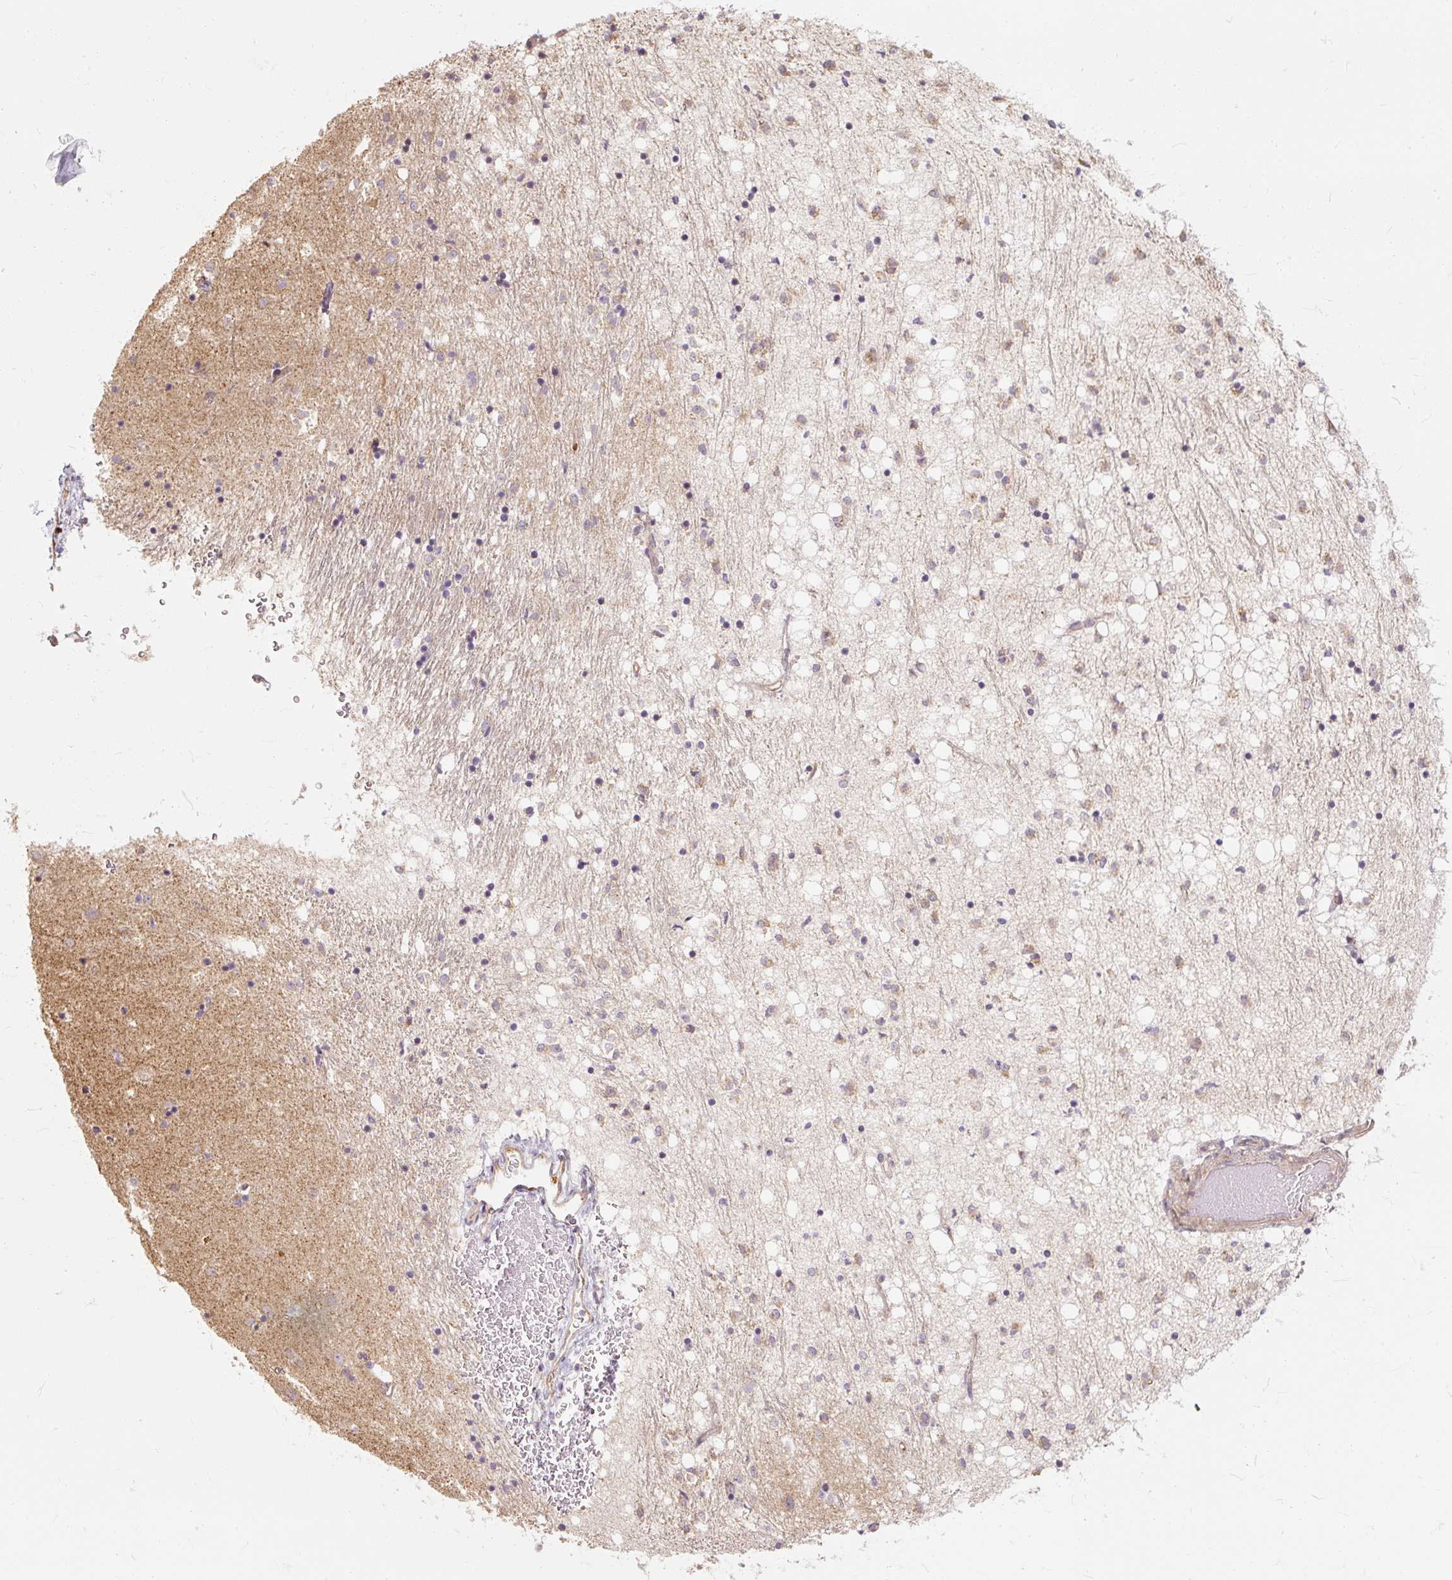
{"staining": {"intensity": "moderate", "quantity": "<25%", "location": "cytoplasmic/membranous"}, "tissue": "caudate", "cell_type": "Glial cells", "image_type": "normal", "snomed": [{"axis": "morphology", "description": "Normal tissue, NOS"}, {"axis": "topography", "description": "Lateral ventricle wall"}], "caption": "Human caudate stained for a protein (brown) demonstrates moderate cytoplasmic/membranous positive staining in approximately <25% of glial cells.", "gene": "RB1CC1", "patient": {"sex": "male", "age": 58}}